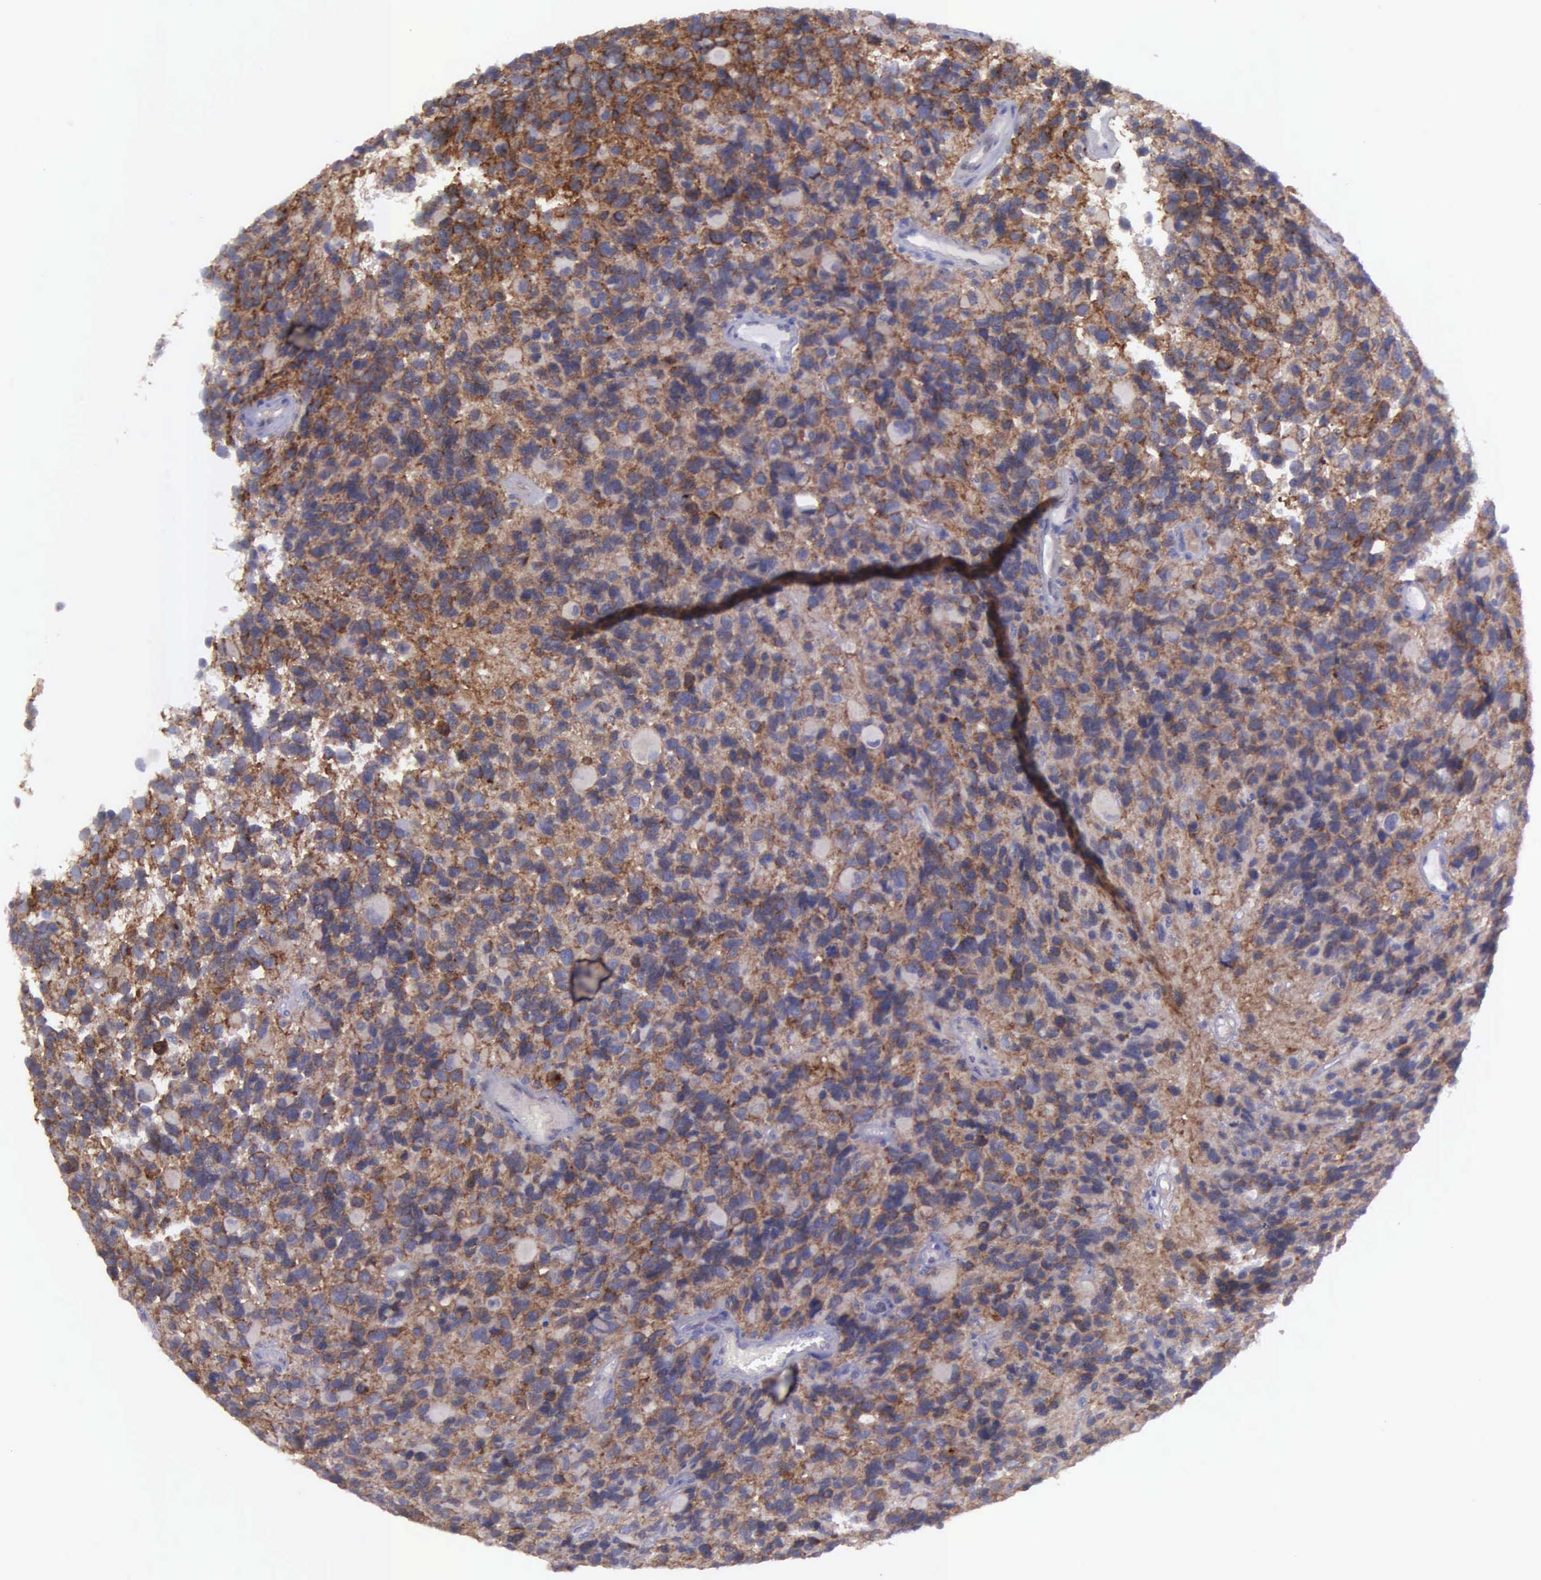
{"staining": {"intensity": "weak", "quantity": "25%-75%", "location": "cytoplasmic/membranous"}, "tissue": "glioma", "cell_type": "Tumor cells", "image_type": "cancer", "snomed": [{"axis": "morphology", "description": "Glioma, malignant, High grade"}, {"axis": "topography", "description": "Brain"}], "caption": "The immunohistochemical stain labels weak cytoplasmic/membranous expression in tumor cells of high-grade glioma (malignant) tissue.", "gene": "MICAL3", "patient": {"sex": "male", "age": 77}}